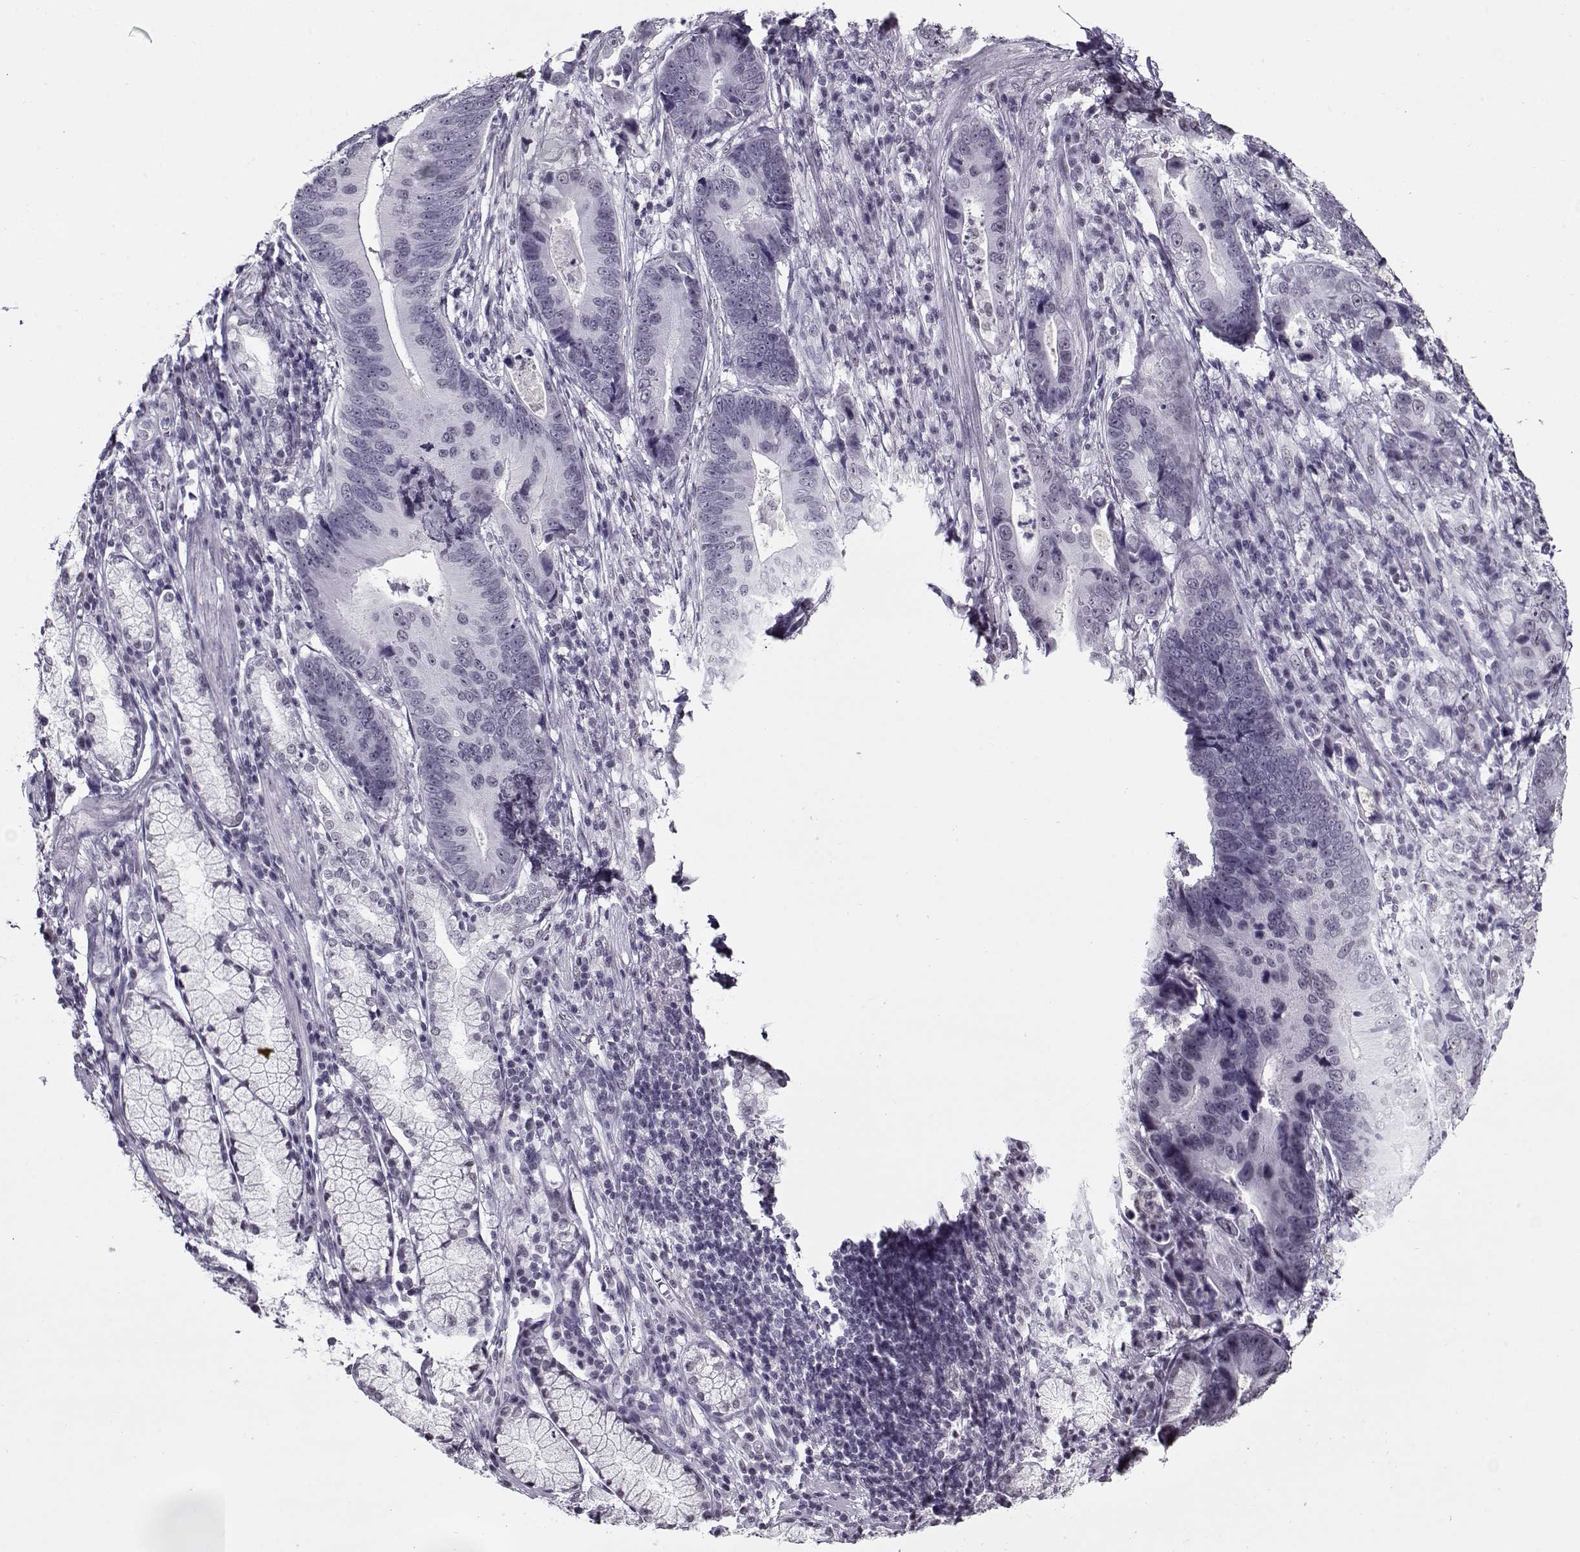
{"staining": {"intensity": "negative", "quantity": "none", "location": "none"}, "tissue": "stomach cancer", "cell_type": "Tumor cells", "image_type": "cancer", "snomed": [{"axis": "morphology", "description": "Adenocarcinoma, NOS"}, {"axis": "topography", "description": "Stomach"}], "caption": "A photomicrograph of adenocarcinoma (stomach) stained for a protein reveals no brown staining in tumor cells.", "gene": "PRMT8", "patient": {"sex": "male", "age": 84}}